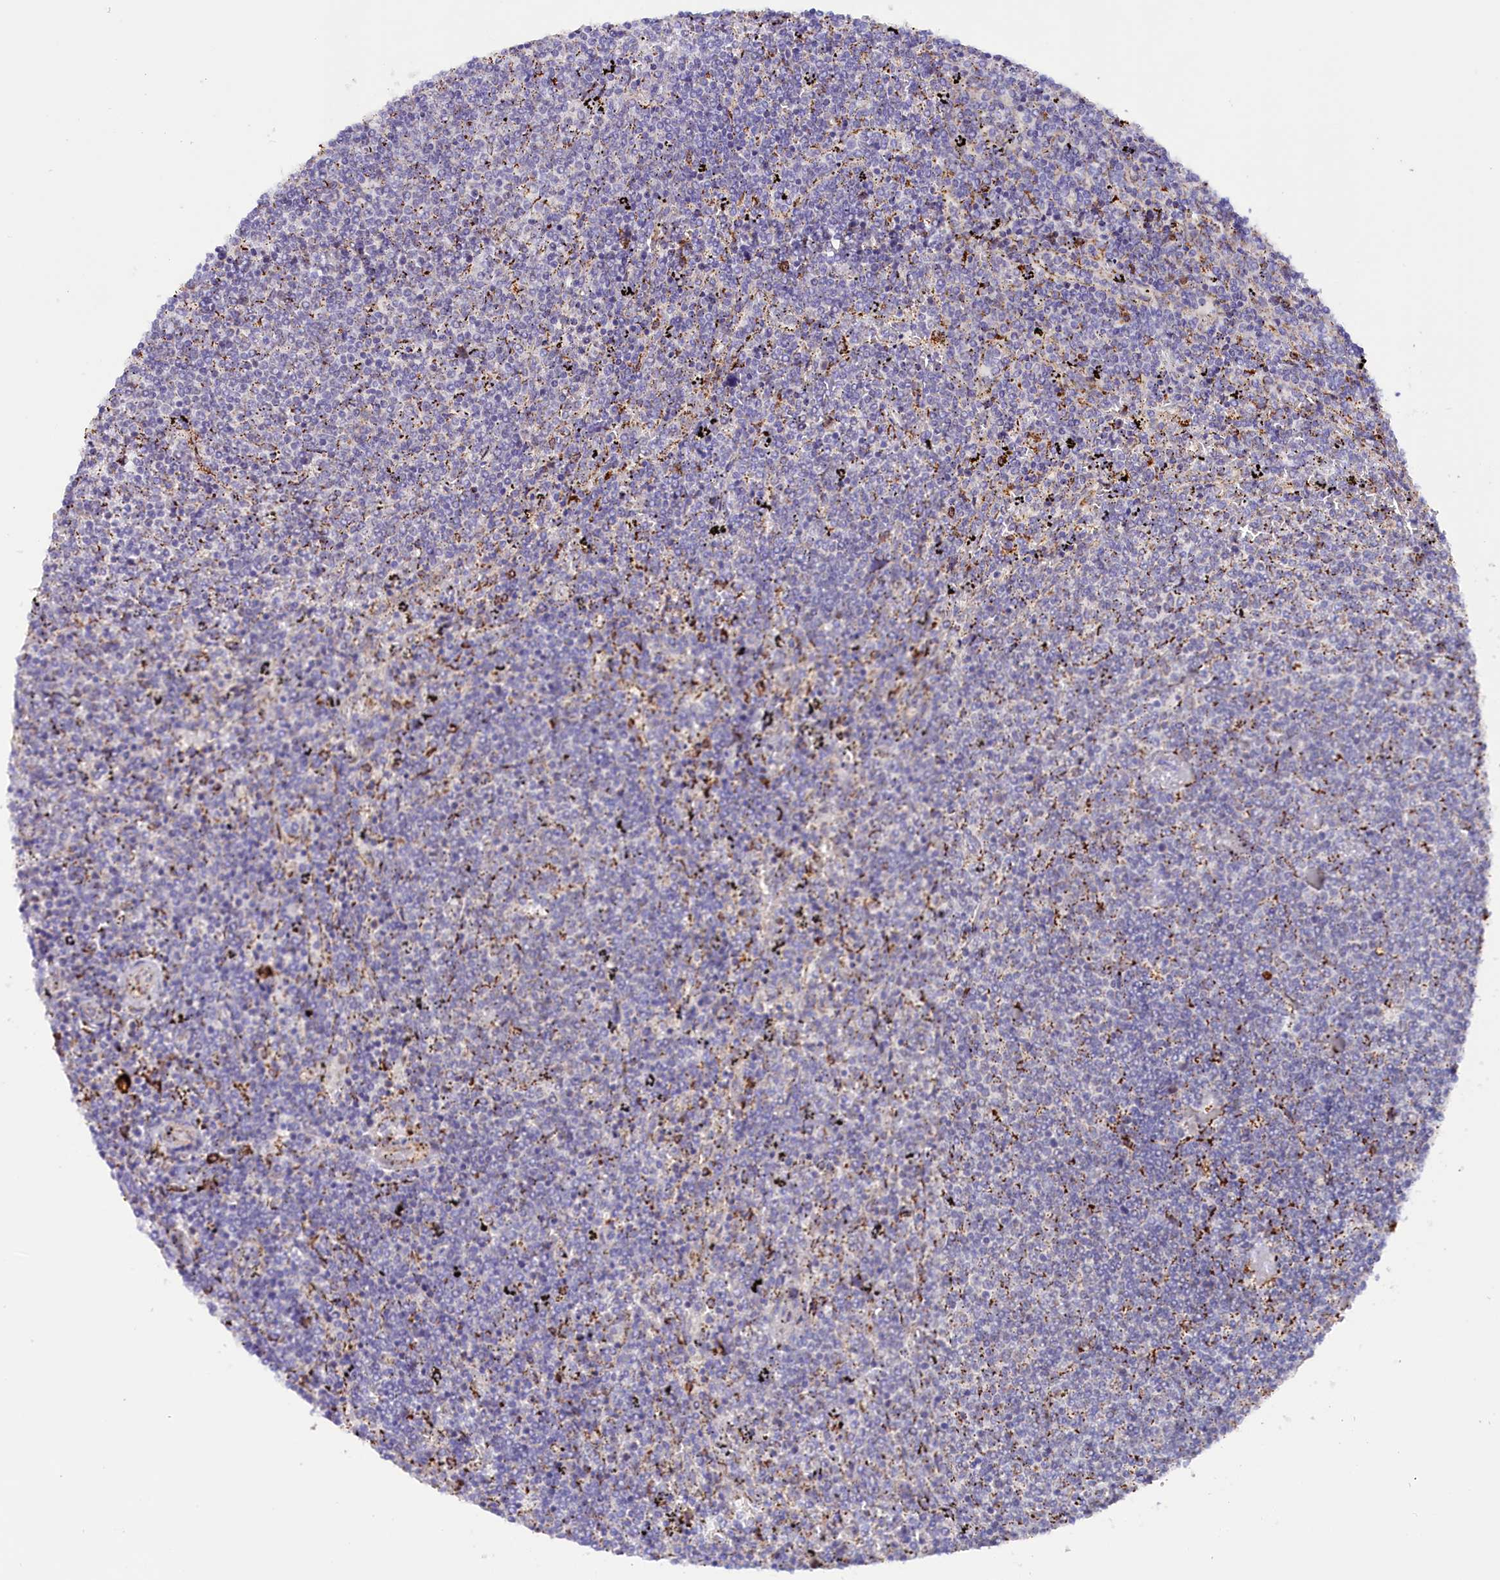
{"staining": {"intensity": "negative", "quantity": "none", "location": "none"}, "tissue": "lymphoma", "cell_type": "Tumor cells", "image_type": "cancer", "snomed": [{"axis": "morphology", "description": "Malignant lymphoma, non-Hodgkin's type, Low grade"}, {"axis": "topography", "description": "Spleen"}], "caption": "IHC photomicrograph of low-grade malignant lymphoma, non-Hodgkin's type stained for a protein (brown), which displays no staining in tumor cells.", "gene": "AKTIP", "patient": {"sex": "female", "age": 50}}